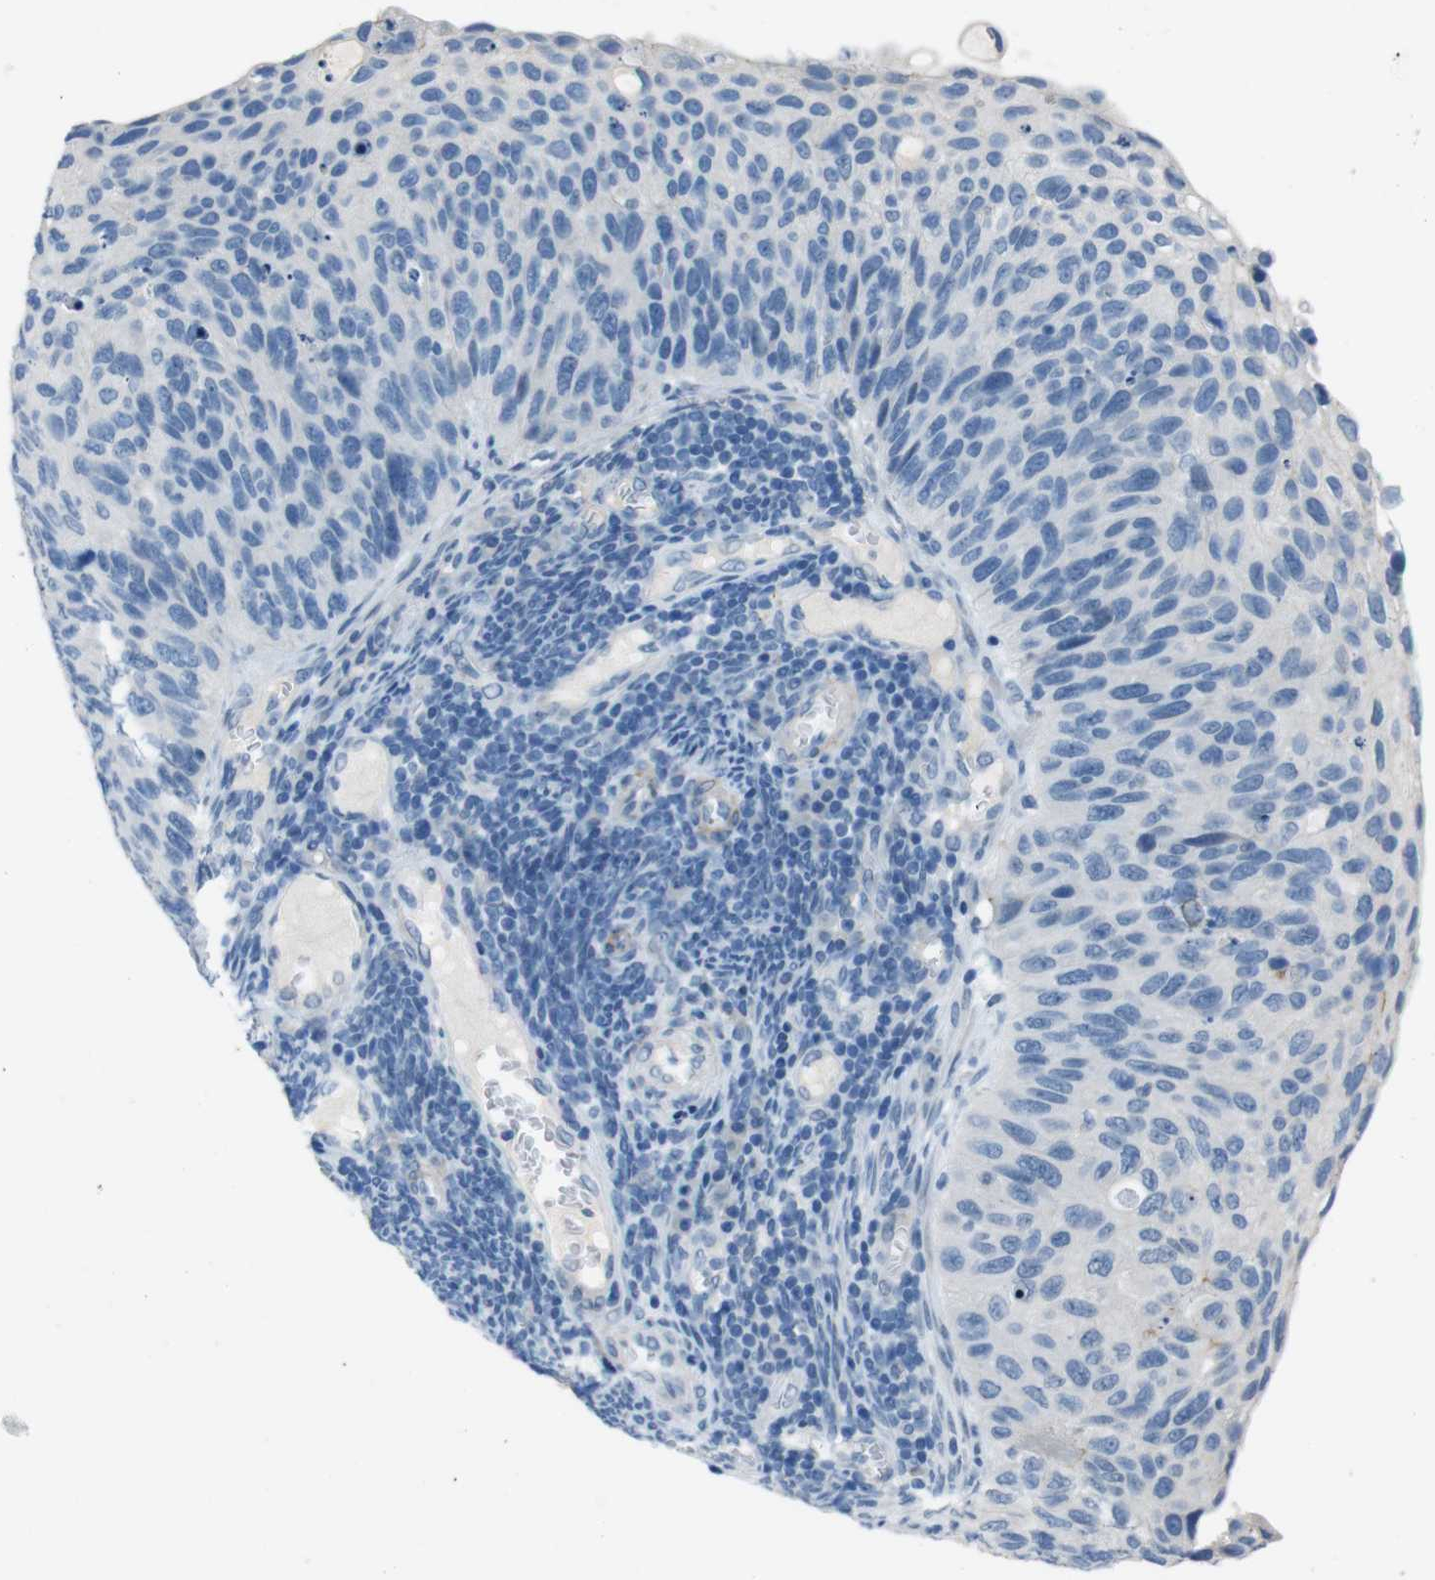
{"staining": {"intensity": "negative", "quantity": "none", "location": "none"}, "tissue": "cervical cancer", "cell_type": "Tumor cells", "image_type": "cancer", "snomed": [{"axis": "morphology", "description": "Squamous cell carcinoma, NOS"}, {"axis": "topography", "description": "Cervix"}], "caption": "Tumor cells are negative for brown protein staining in cervical cancer.", "gene": "HRH2", "patient": {"sex": "female", "age": 70}}